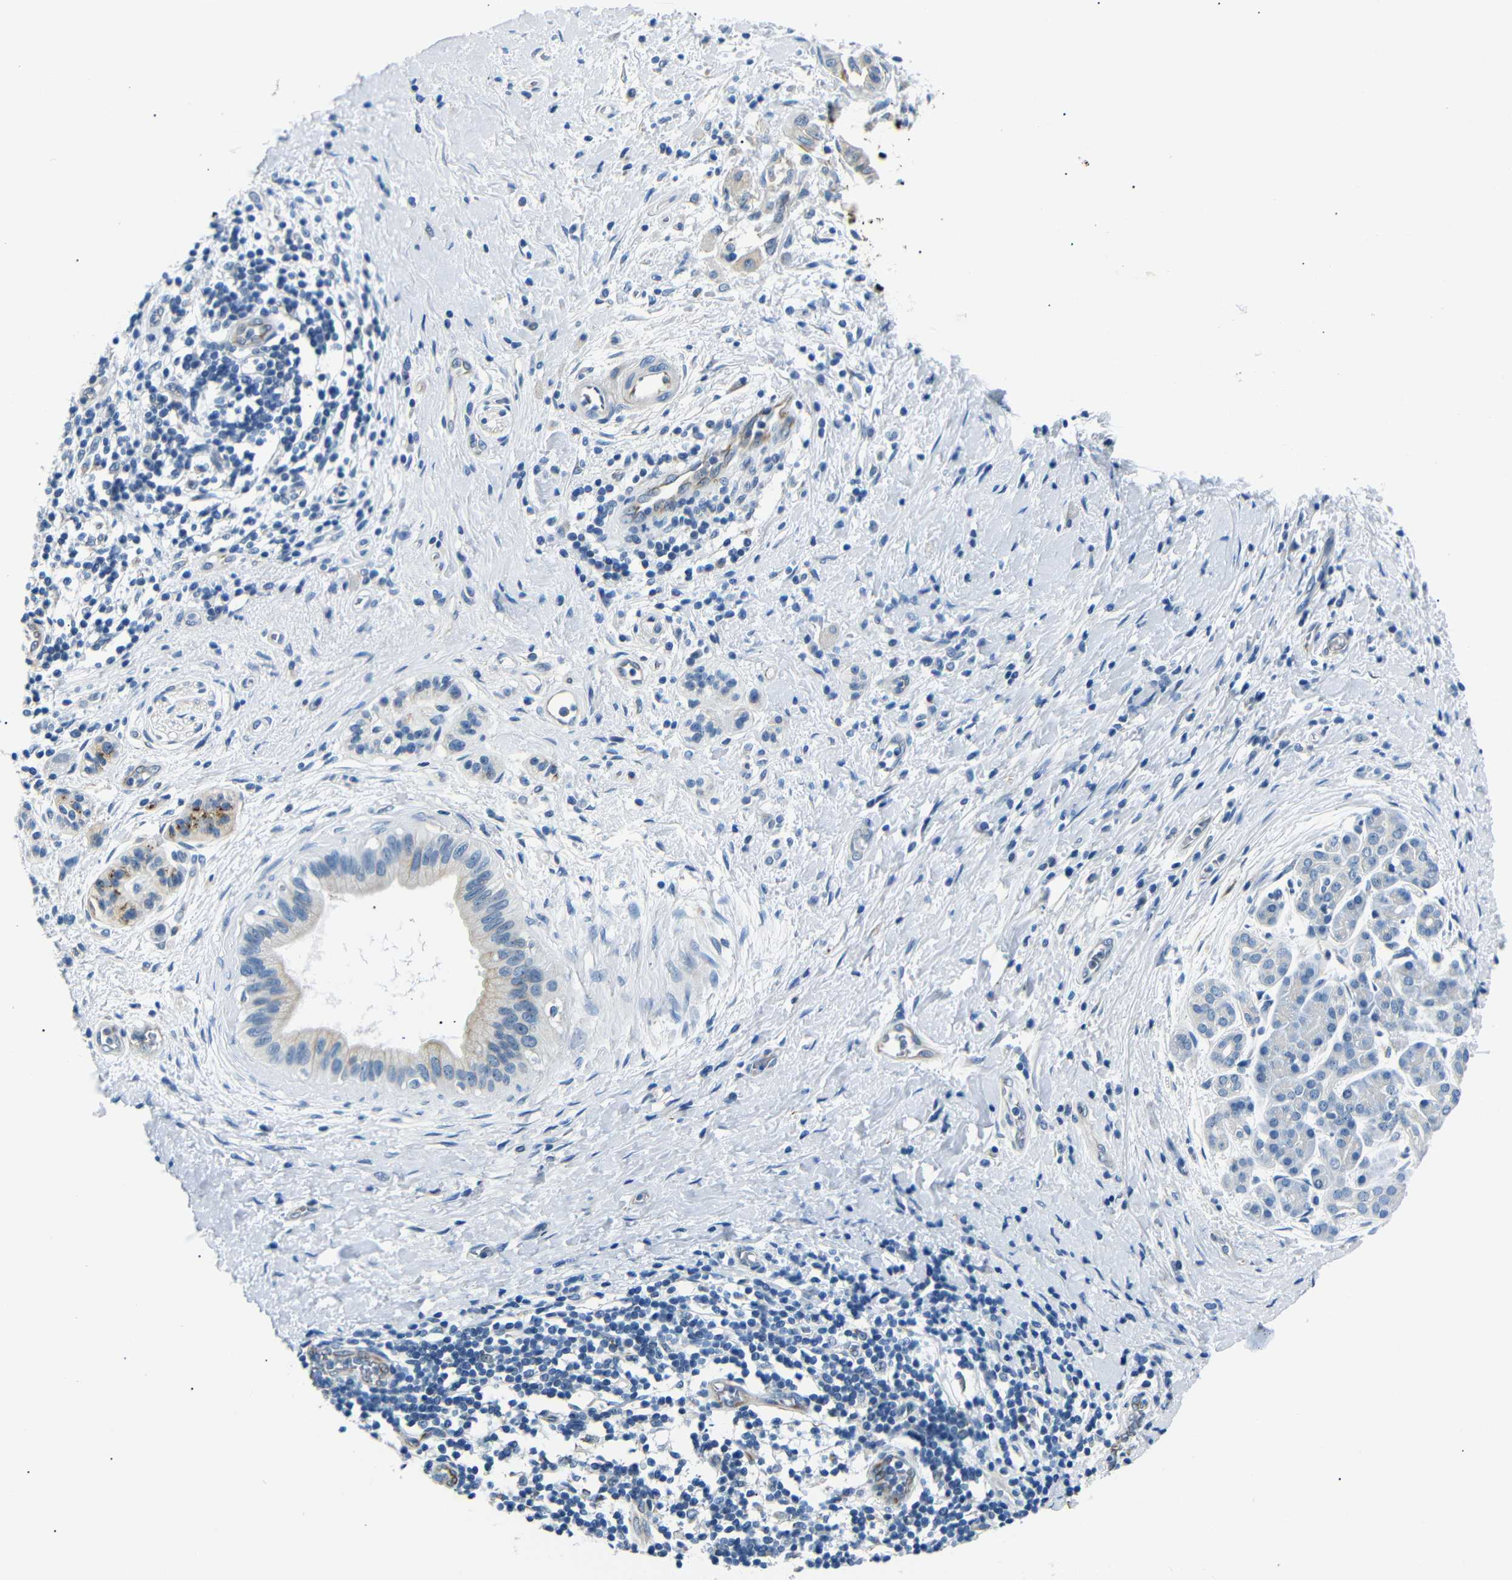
{"staining": {"intensity": "negative", "quantity": "none", "location": "none"}, "tissue": "pancreatic cancer", "cell_type": "Tumor cells", "image_type": "cancer", "snomed": [{"axis": "morphology", "description": "Adenocarcinoma, NOS"}, {"axis": "topography", "description": "Pancreas"}], "caption": "Protein analysis of pancreatic cancer exhibits no significant positivity in tumor cells. The staining was performed using DAB to visualize the protein expression in brown, while the nuclei were stained in blue with hematoxylin (Magnification: 20x).", "gene": "TAFA1", "patient": {"sex": "male", "age": 55}}